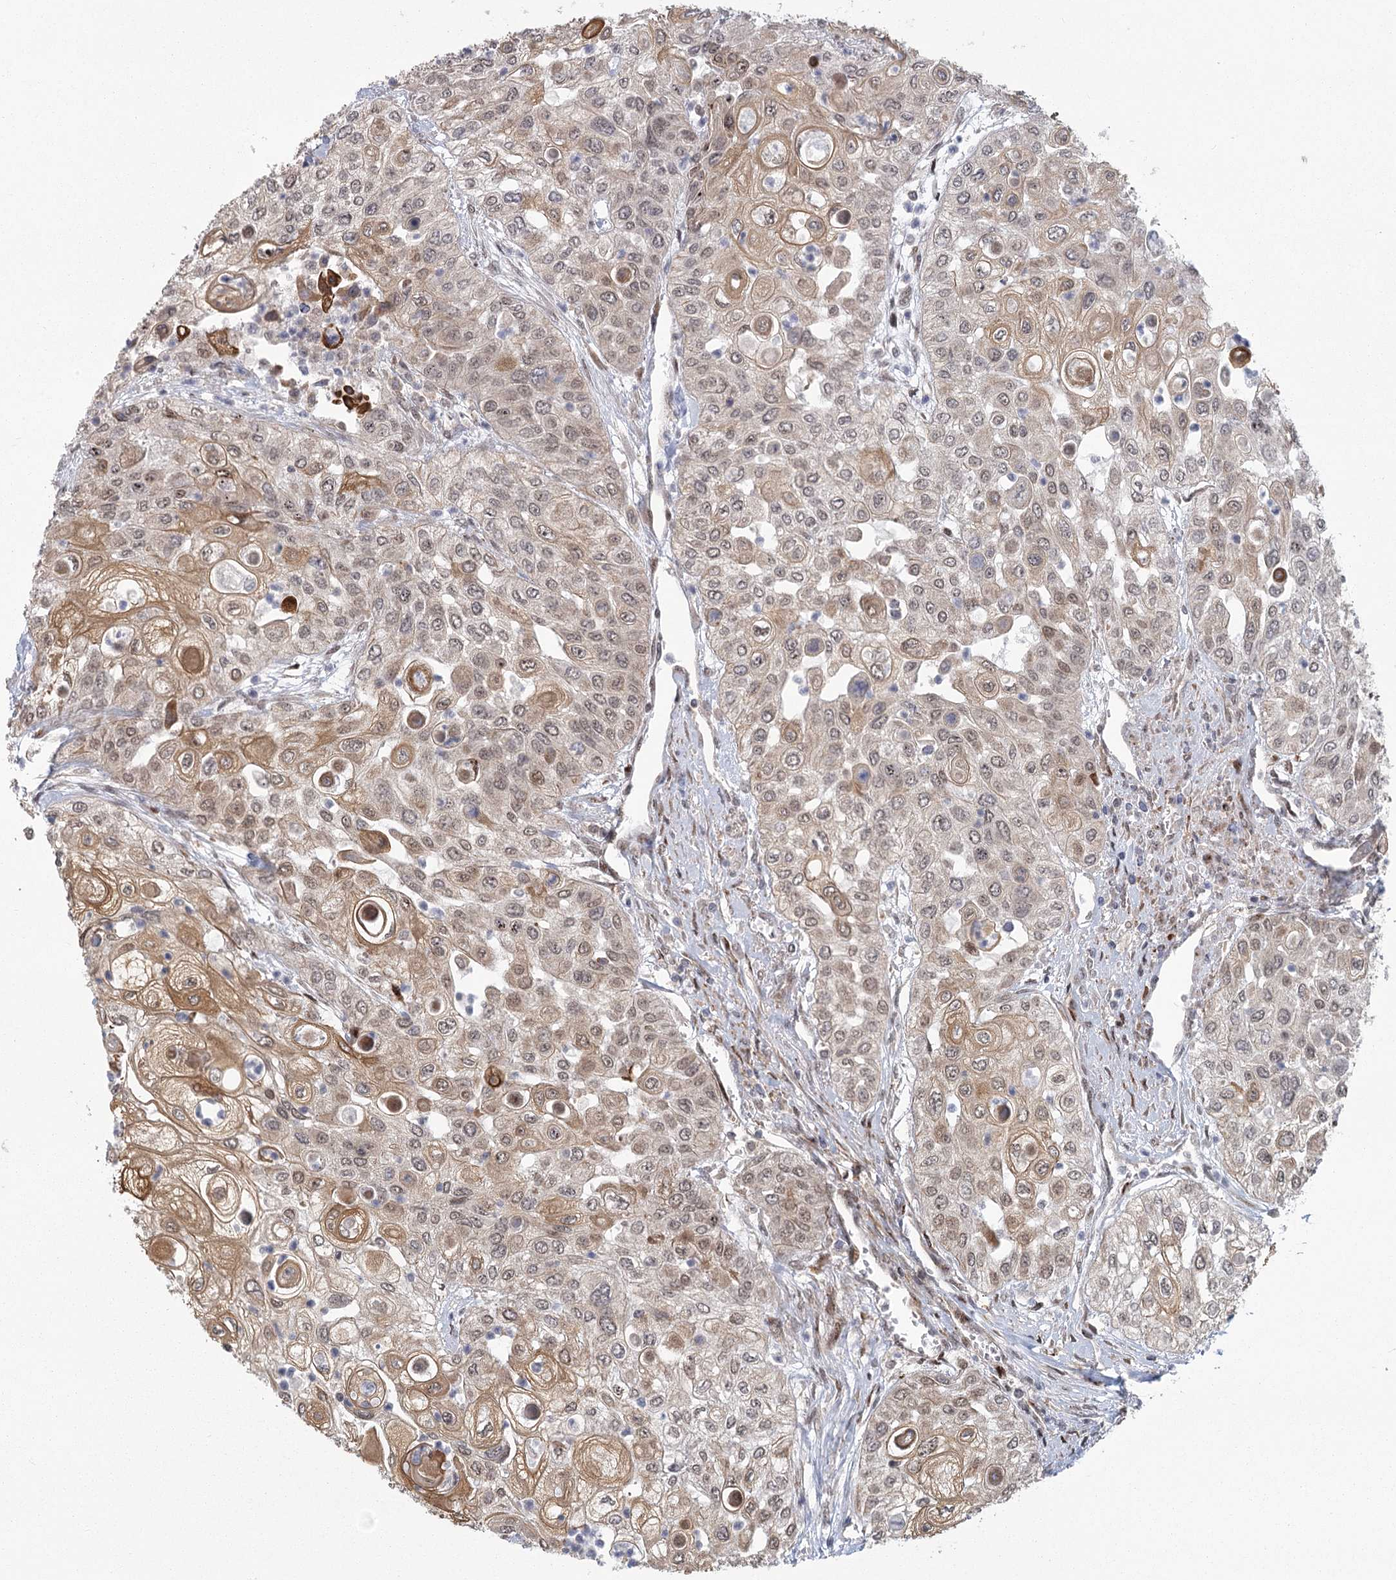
{"staining": {"intensity": "moderate", "quantity": "25%-75%", "location": "cytoplasmic/membranous"}, "tissue": "urothelial cancer", "cell_type": "Tumor cells", "image_type": "cancer", "snomed": [{"axis": "morphology", "description": "Urothelial carcinoma, High grade"}, {"axis": "topography", "description": "Urinary bladder"}], "caption": "Approximately 25%-75% of tumor cells in human urothelial carcinoma (high-grade) show moderate cytoplasmic/membranous protein positivity as visualized by brown immunohistochemical staining.", "gene": "PARM1", "patient": {"sex": "female", "age": 79}}